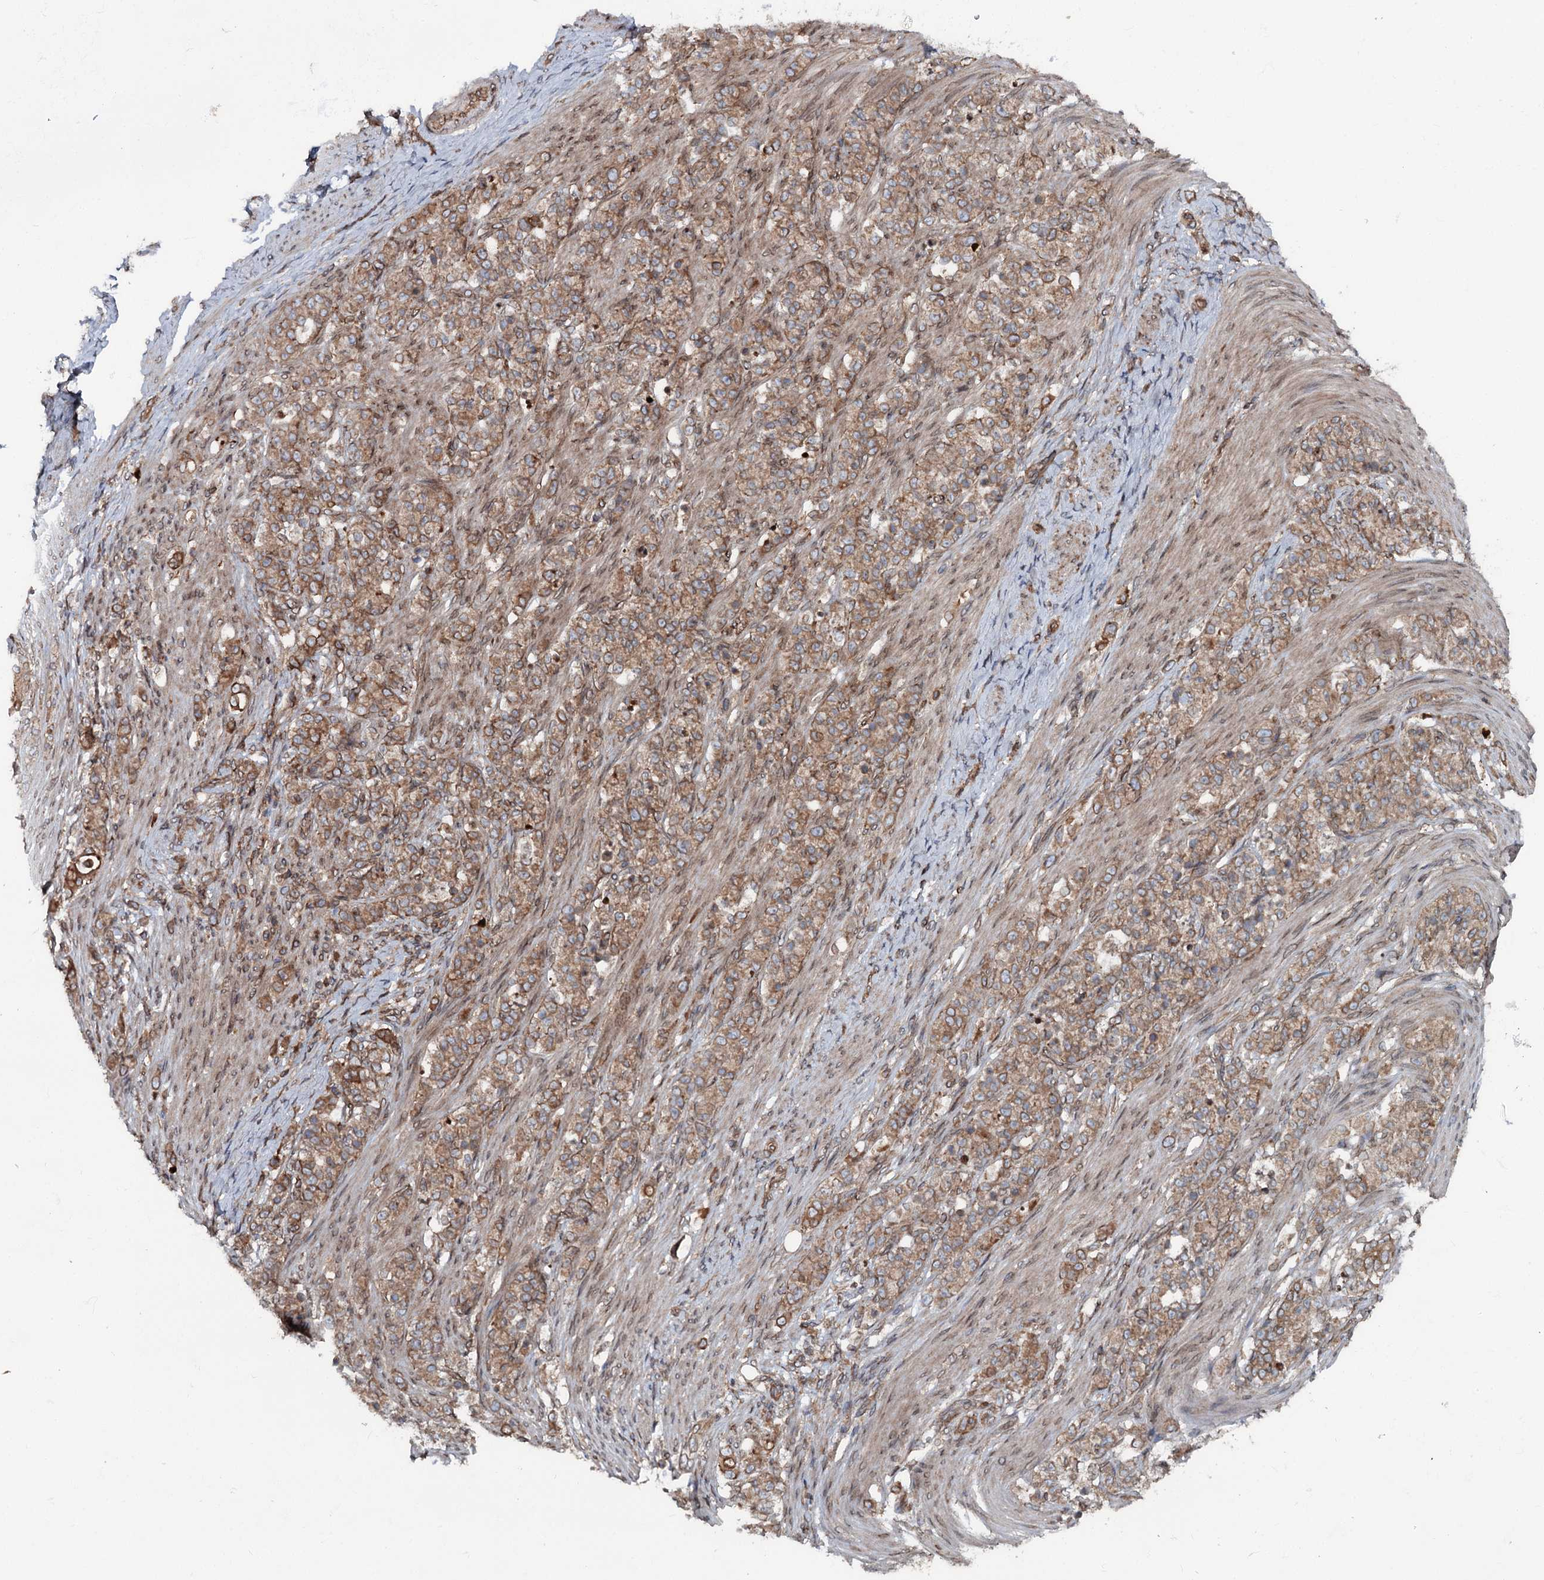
{"staining": {"intensity": "moderate", "quantity": ">75%", "location": "cytoplasmic/membranous"}, "tissue": "stomach cancer", "cell_type": "Tumor cells", "image_type": "cancer", "snomed": [{"axis": "morphology", "description": "Adenocarcinoma, NOS"}, {"axis": "topography", "description": "Stomach"}], "caption": "The micrograph reveals staining of stomach adenocarcinoma, revealing moderate cytoplasmic/membranous protein staining (brown color) within tumor cells.", "gene": "FGFR1OP2", "patient": {"sex": "female", "age": 79}}